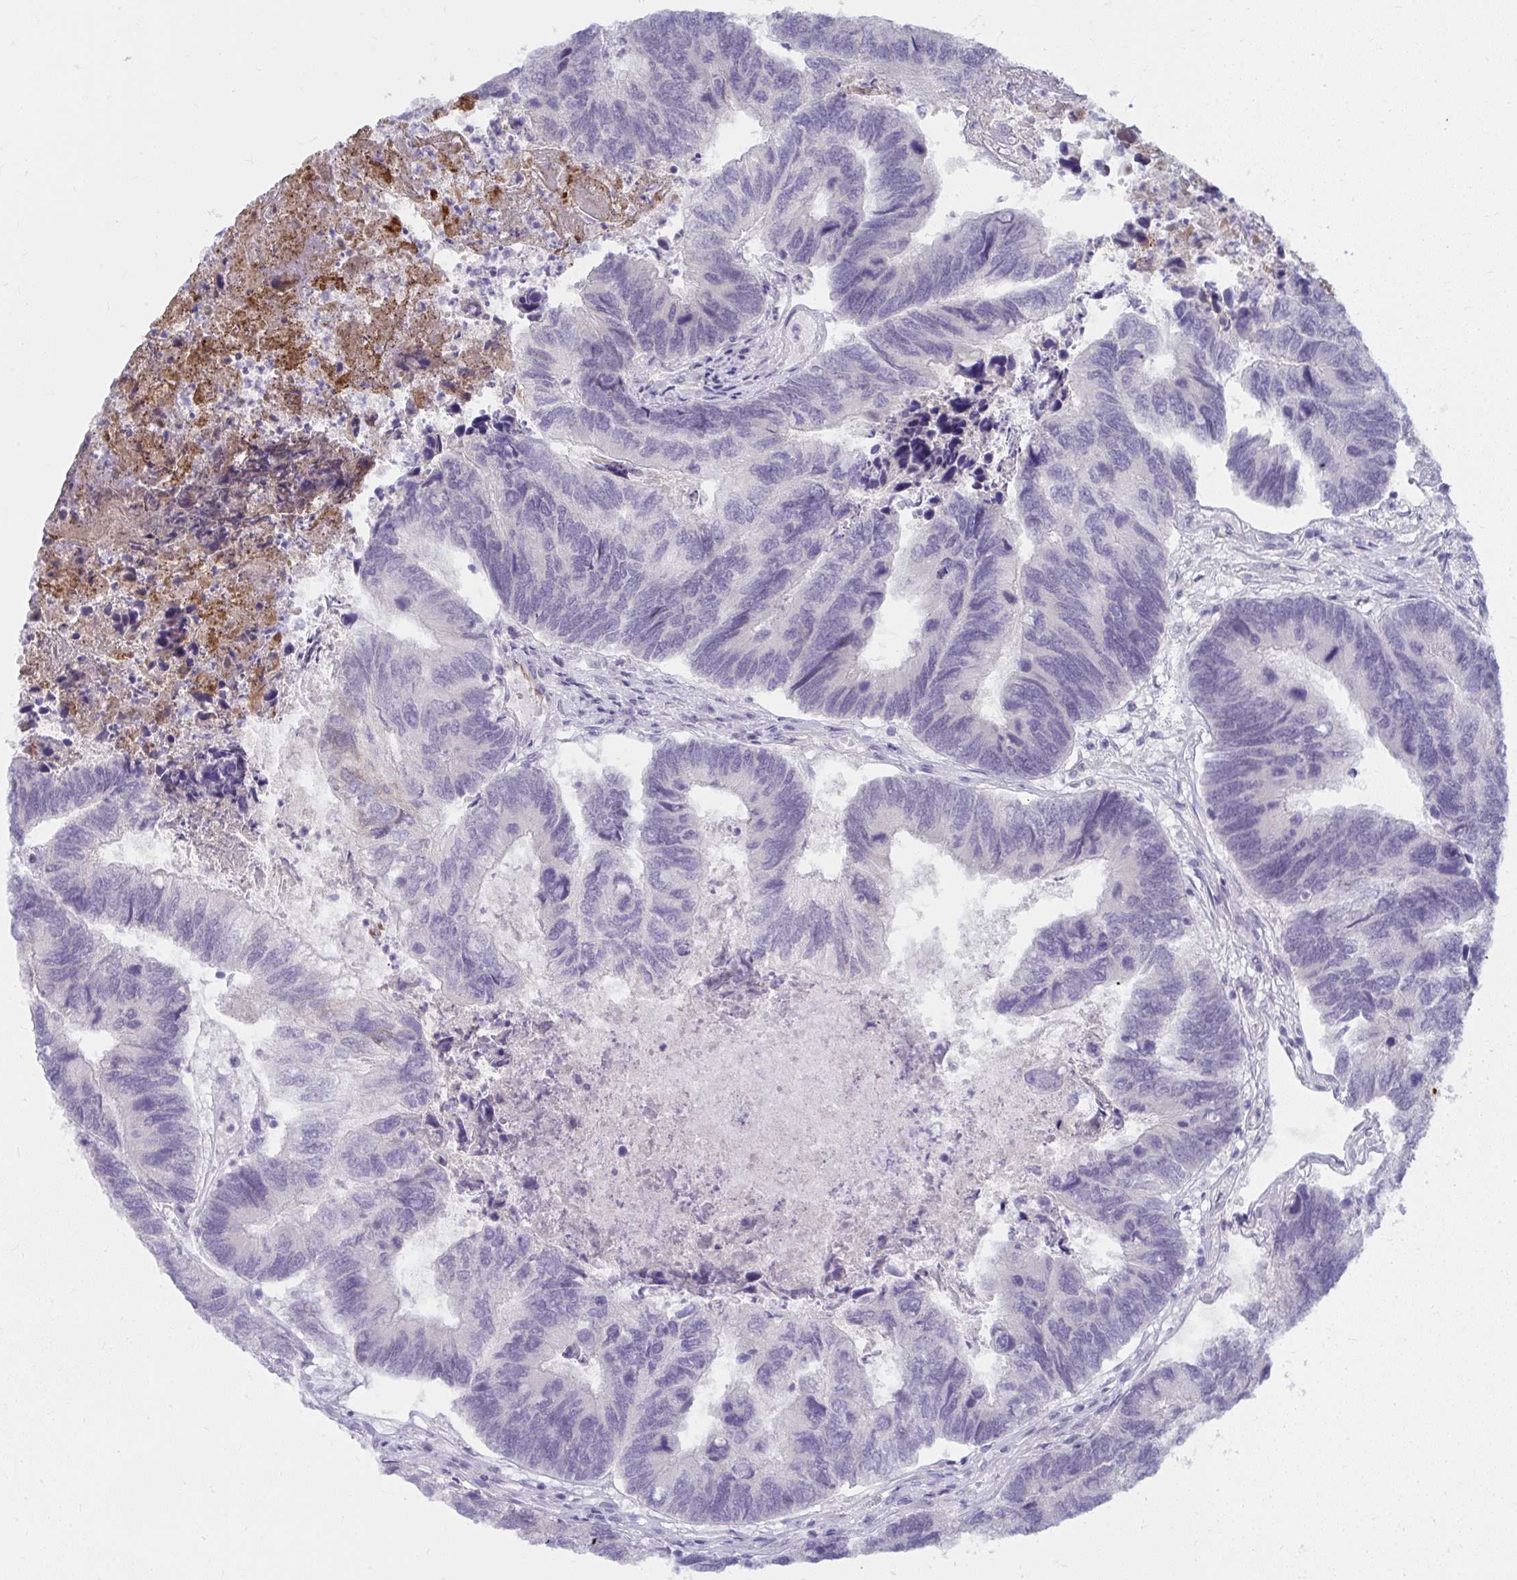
{"staining": {"intensity": "negative", "quantity": "none", "location": "none"}, "tissue": "colorectal cancer", "cell_type": "Tumor cells", "image_type": "cancer", "snomed": [{"axis": "morphology", "description": "Adenocarcinoma, NOS"}, {"axis": "topography", "description": "Colon"}], "caption": "Human colorectal adenocarcinoma stained for a protein using IHC reveals no staining in tumor cells.", "gene": "UGT3A2", "patient": {"sex": "female", "age": 67}}